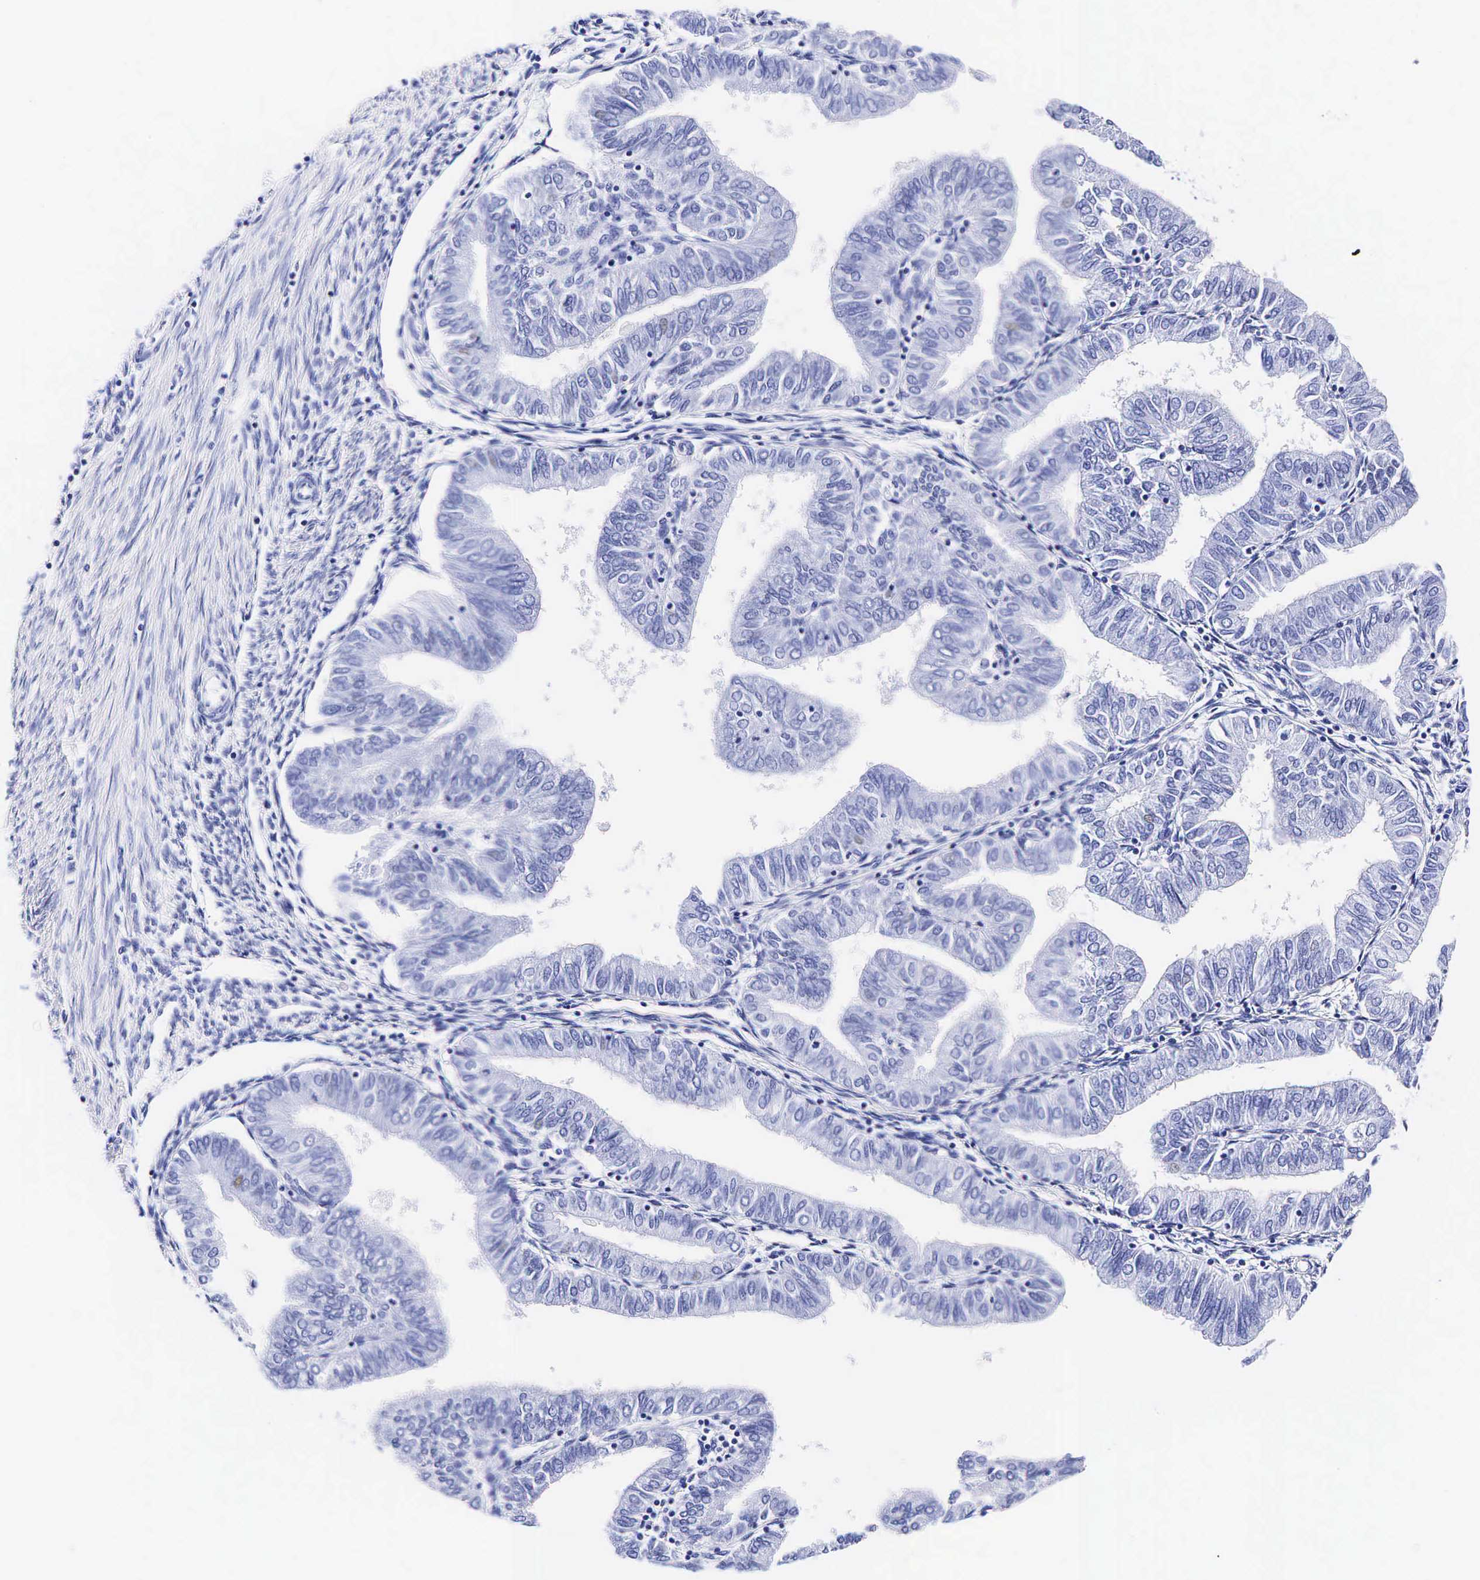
{"staining": {"intensity": "negative", "quantity": "none", "location": "none"}, "tissue": "endometrial cancer", "cell_type": "Tumor cells", "image_type": "cancer", "snomed": [{"axis": "morphology", "description": "Adenocarcinoma, NOS"}, {"axis": "topography", "description": "Endometrium"}], "caption": "The image demonstrates no staining of tumor cells in endometrial cancer.", "gene": "KLK3", "patient": {"sex": "female", "age": 51}}